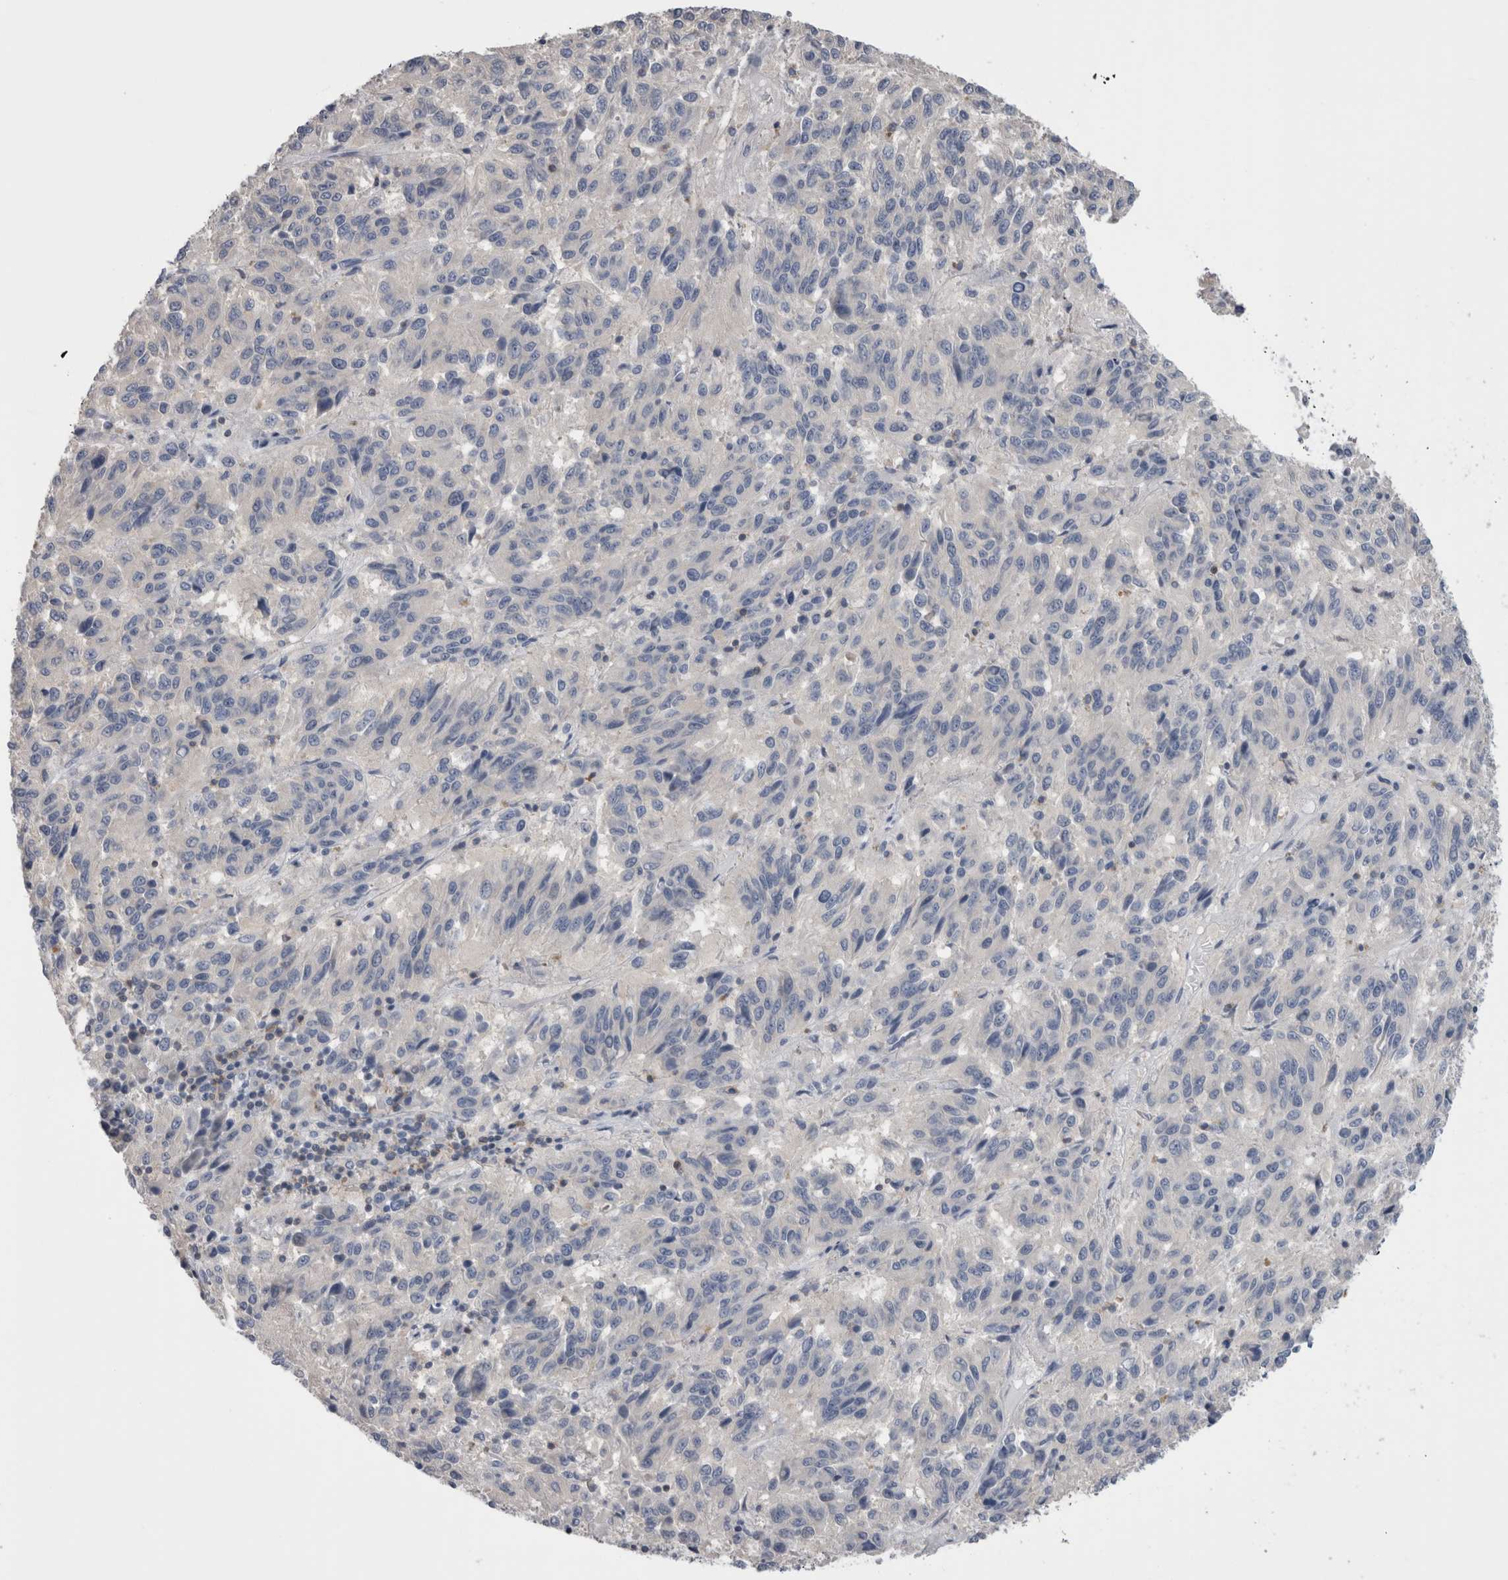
{"staining": {"intensity": "negative", "quantity": "none", "location": "none"}, "tissue": "melanoma", "cell_type": "Tumor cells", "image_type": "cancer", "snomed": [{"axis": "morphology", "description": "Malignant melanoma, Metastatic site"}, {"axis": "topography", "description": "Lung"}], "caption": "A high-resolution image shows IHC staining of malignant melanoma (metastatic site), which shows no significant staining in tumor cells.", "gene": "DCTN6", "patient": {"sex": "male", "age": 64}}